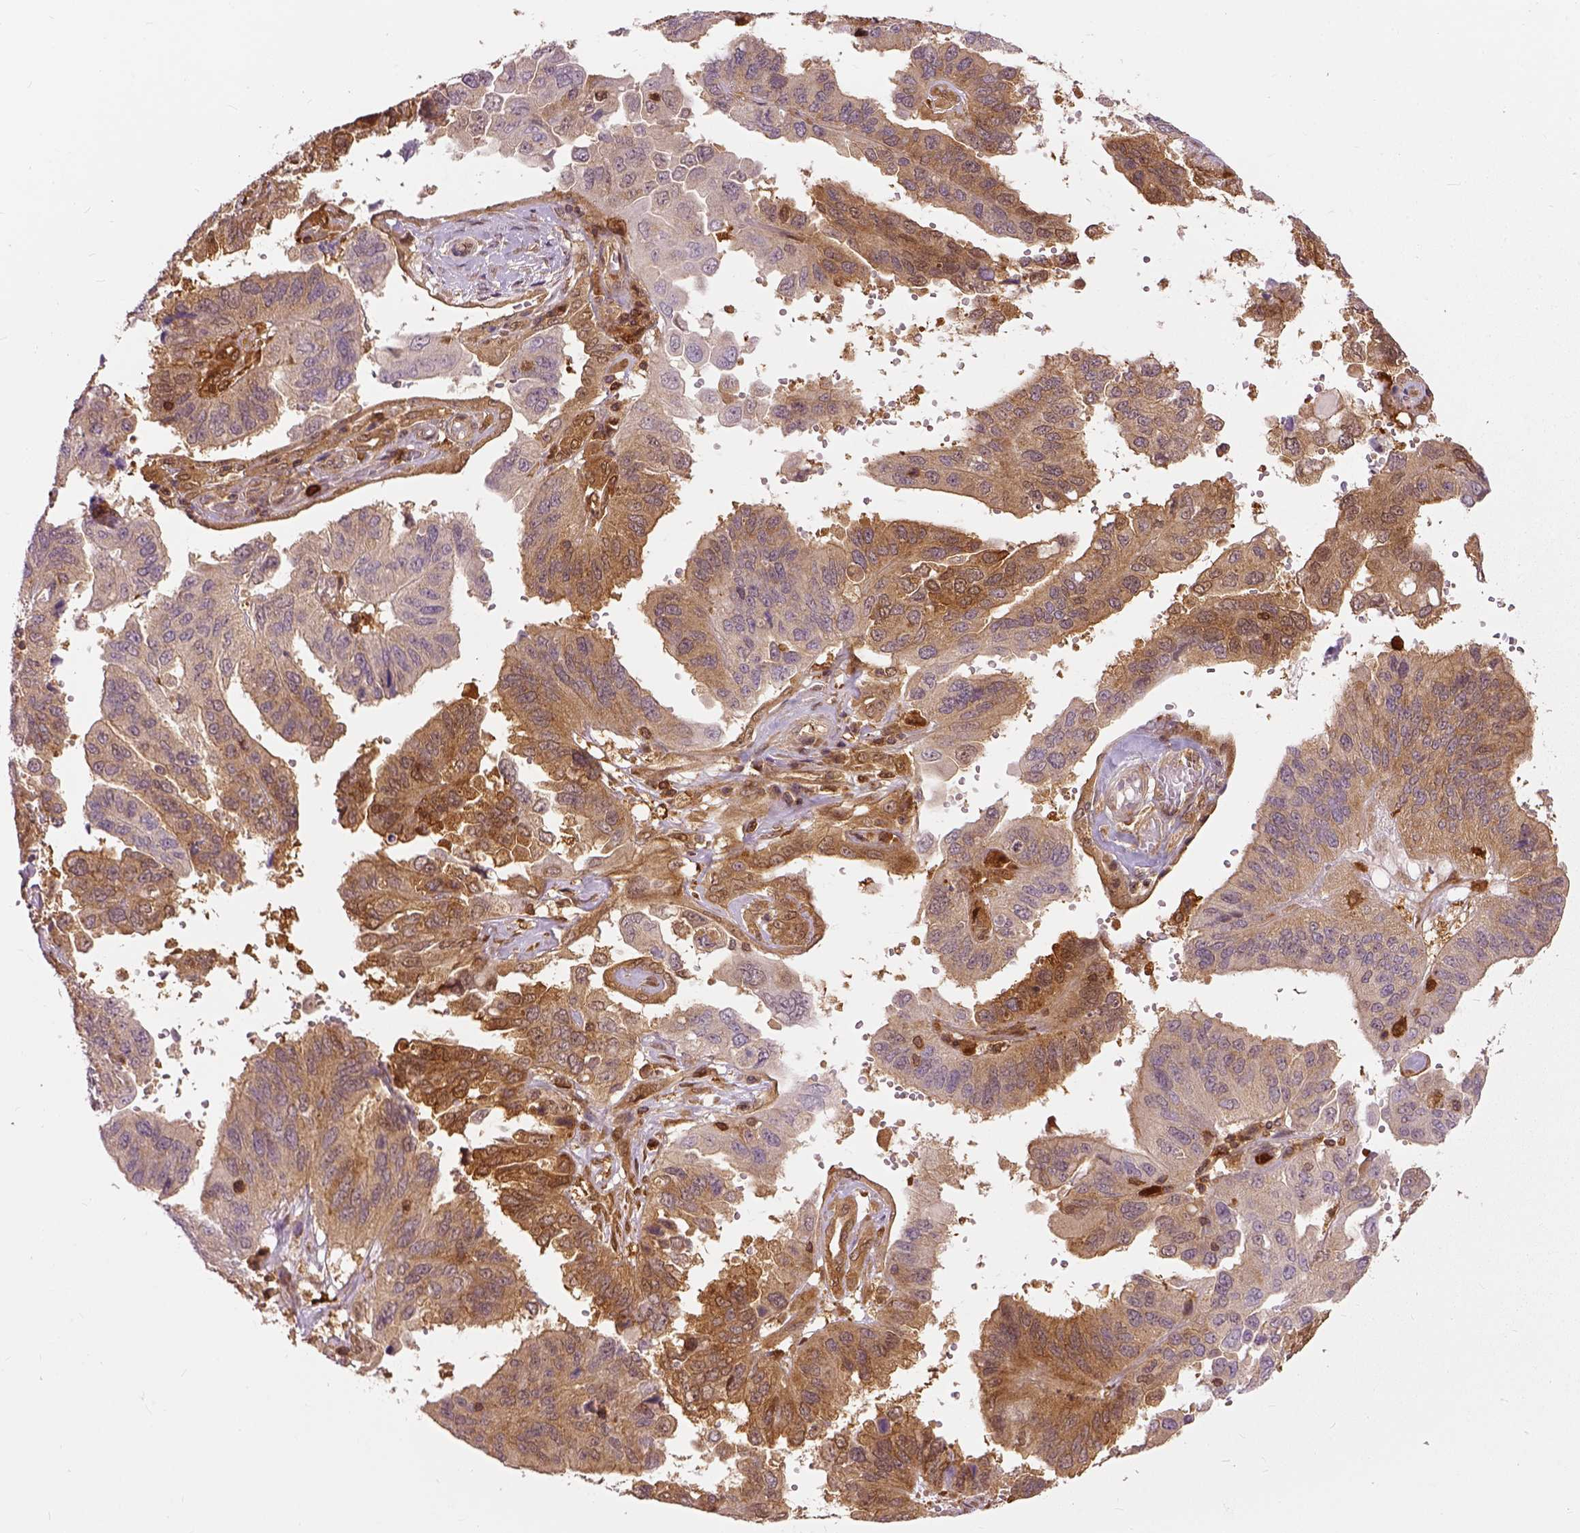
{"staining": {"intensity": "moderate", "quantity": ">75%", "location": "cytoplasmic/membranous"}, "tissue": "ovarian cancer", "cell_type": "Tumor cells", "image_type": "cancer", "snomed": [{"axis": "morphology", "description": "Cystadenocarcinoma, serous, NOS"}, {"axis": "topography", "description": "Ovary"}], "caption": "Protein positivity by immunohistochemistry (IHC) reveals moderate cytoplasmic/membranous positivity in approximately >75% of tumor cells in ovarian cancer (serous cystadenocarcinoma).", "gene": "GPI", "patient": {"sex": "female", "age": 79}}